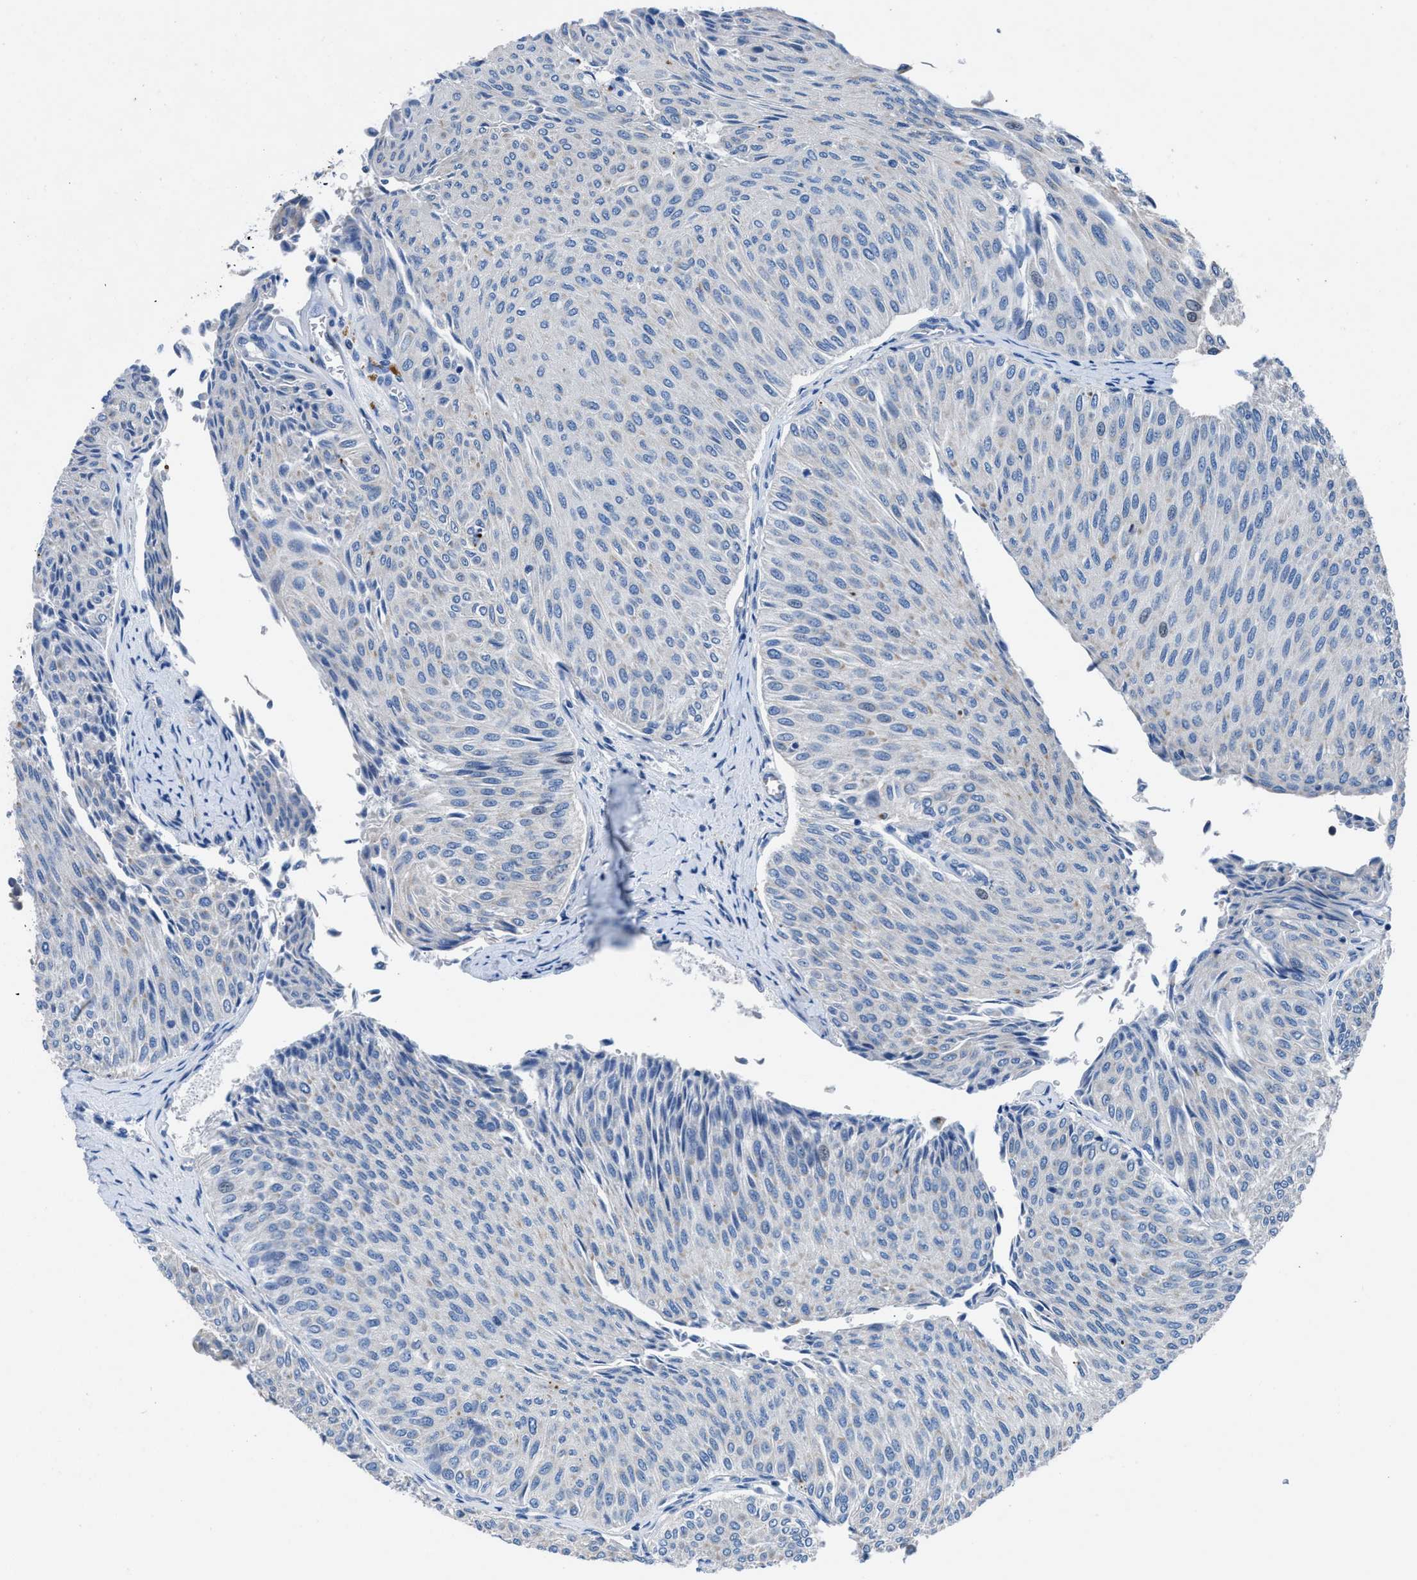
{"staining": {"intensity": "negative", "quantity": "none", "location": "none"}, "tissue": "urothelial cancer", "cell_type": "Tumor cells", "image_type": "cancer", "snomed": [{"axis": "morphology", "description": "Urothelial carcinoma, Low grade"}, {"axis": "topography", "description": "Urinary bladder"}], "caption": "A high-resolution photomicrograph shows IHC staining of urothelial cancer, which demonstrates no significant staining in tumor cells.", "gene": "UAP1", "patient": {"sex": "male", "age": 78}}